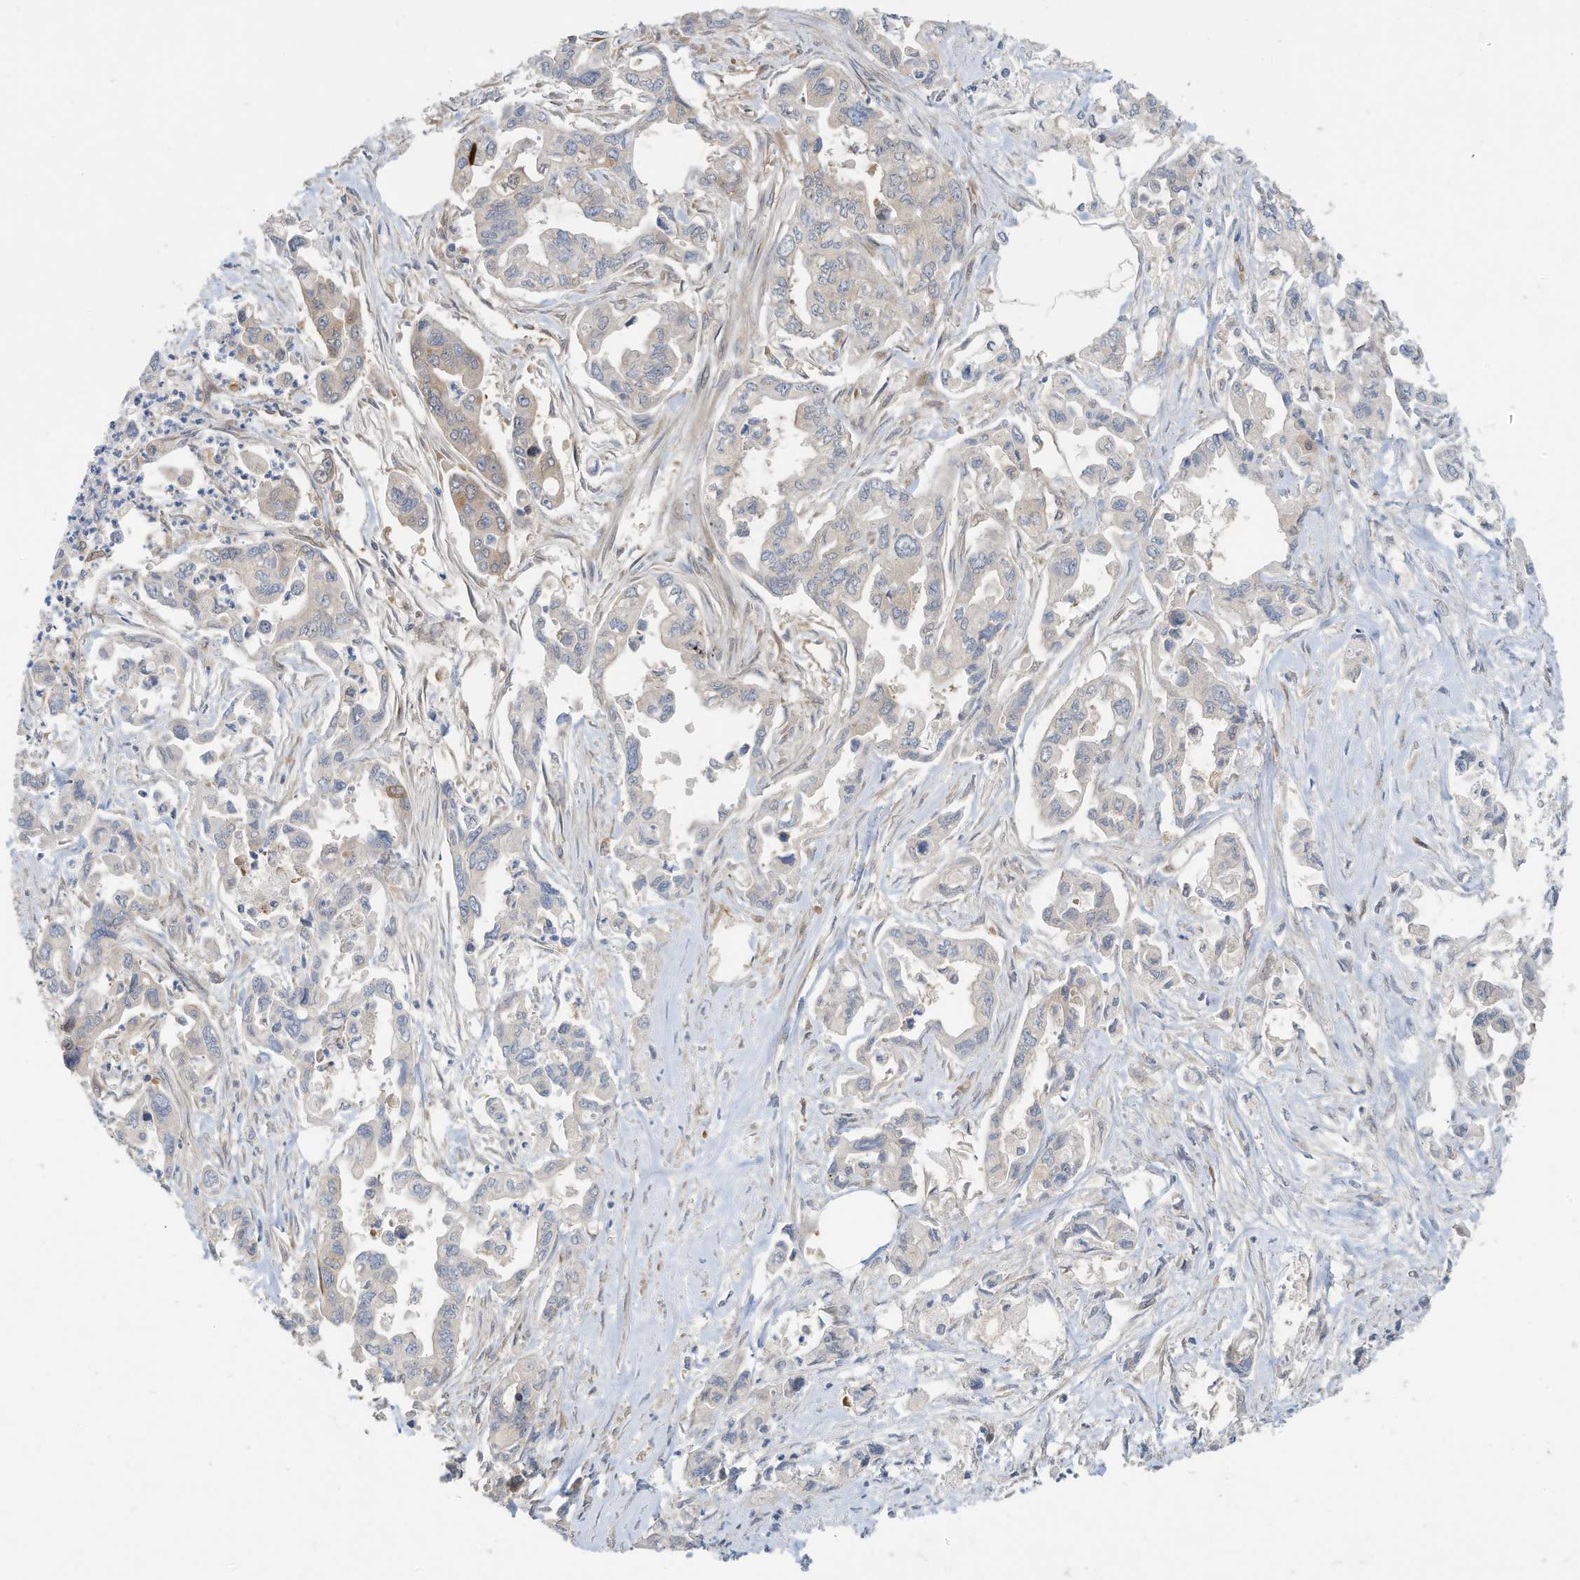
{"staining": {"intensity": "weak", "quantity": "<25%", "location": "cytoplasmic/membranous"}, "tissue": "pancreatic cancer", "cell_type": "Tumor cells", "image_type": "cancer", "snomed": [{"axis": "morphology", "description": "Adenocarcinoma, NOS"}, {"axis": "topography", "description": "Pancreas"}], "caption": "The photomicrograph shows no staining of tumor cells in pancreatic cancer (adenocarcinoma).", "gene": "USE1", "patient": {"sex": "male", "age": 70}}